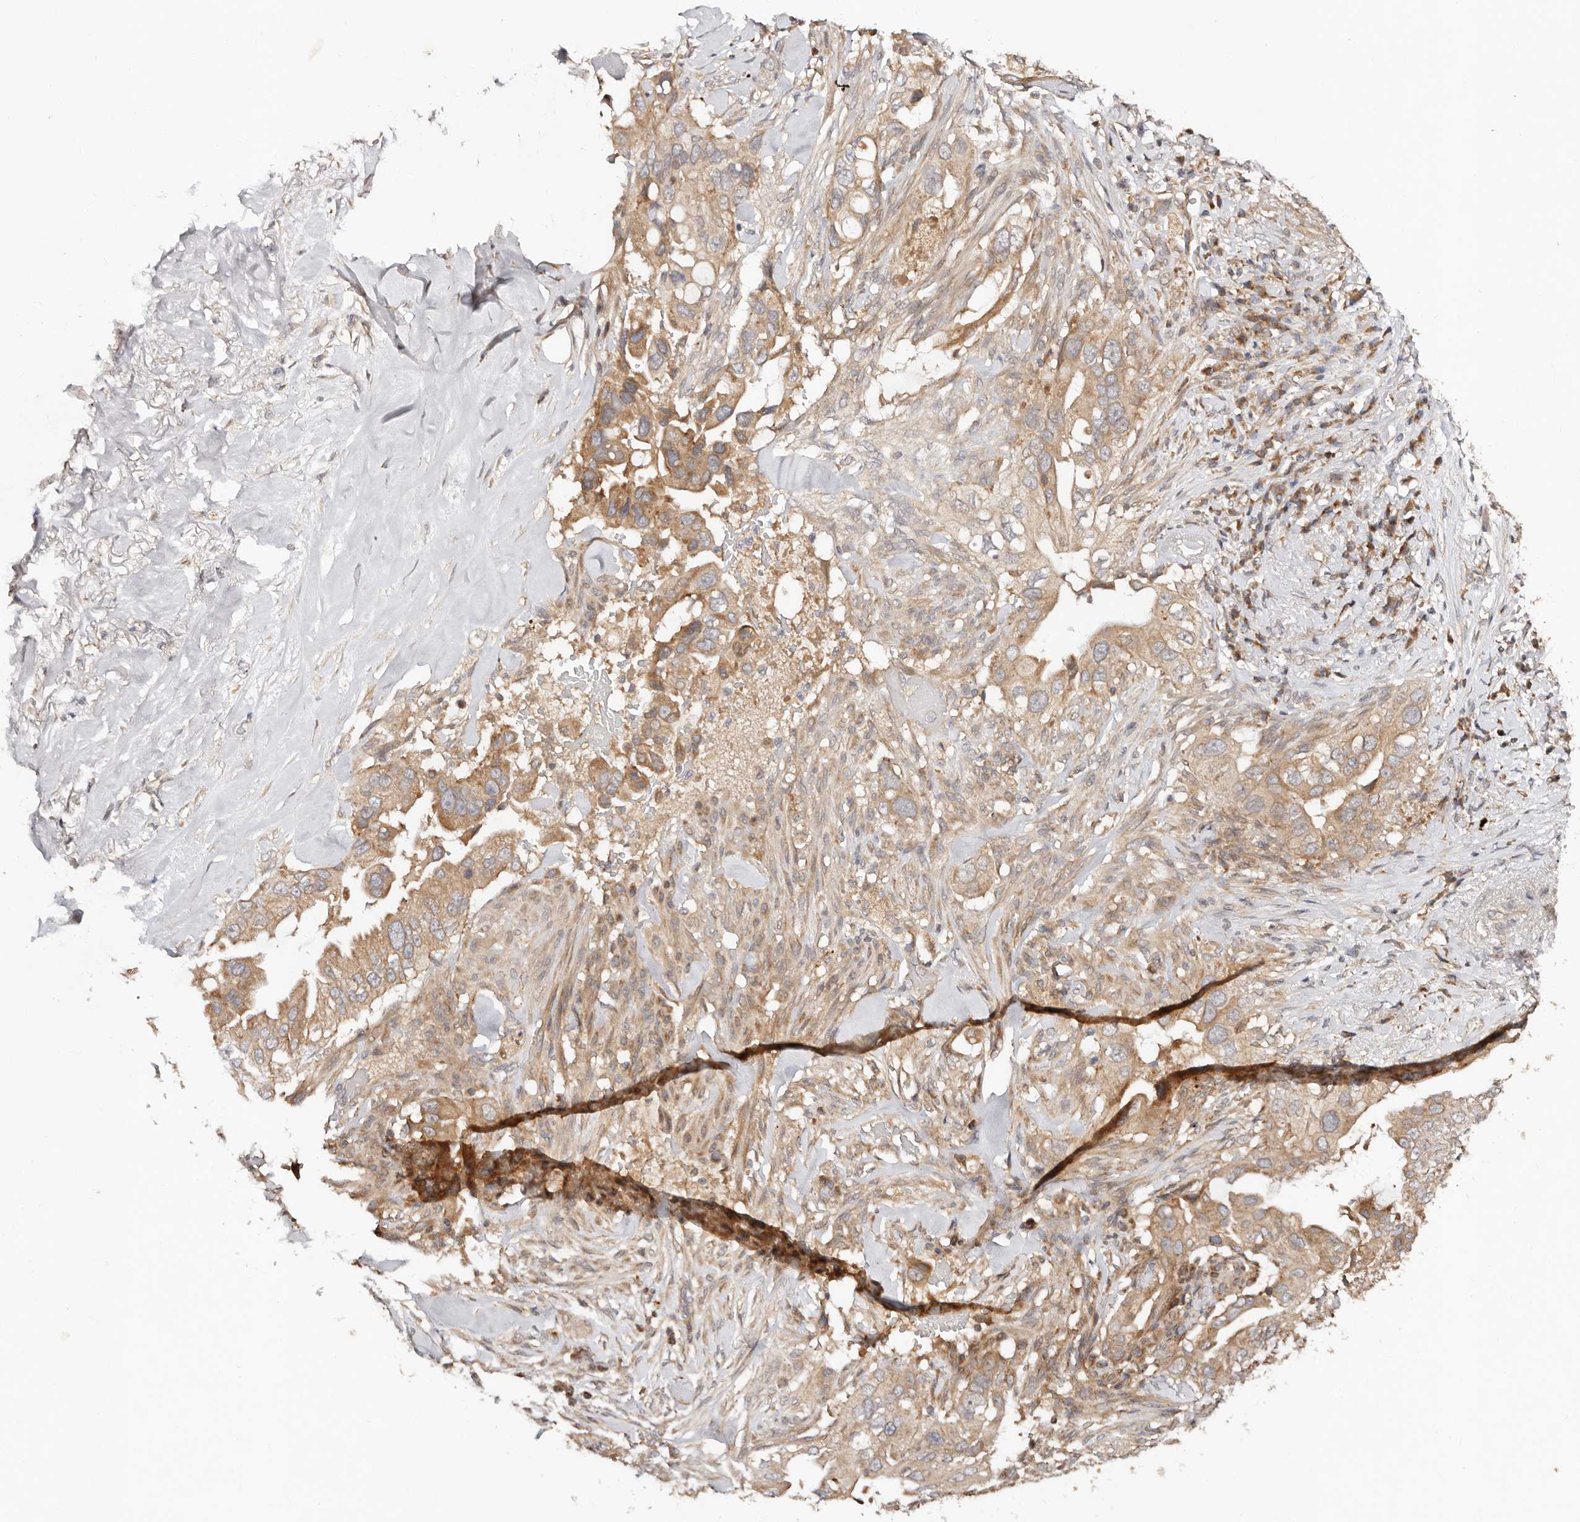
{"staining": {"intensity": "moderate", "quantity": ">75%", "location": "cytoplasmic/membranous"}, "tissue": "pancreatic cancer", "cell_type": "Tumor cells", "image_type": "cancer", "snomed": [{"axis": "morphology", "description": "Inflammation, NOS"}, {"axis": "morphology", "description": "Adenocarcinoma, NOS"}, {"axis": "topography", "description": "Pancreas"}], "caption": "Immunohistochemical staining of human pancreatic cancer (adenocarcinoma) reveals medium levels of moderate cytoplasmic/membranous staining in about >75% of tumor cells.", "gene": "DENND11", "patient": {"sex": "female", "age": 56}}